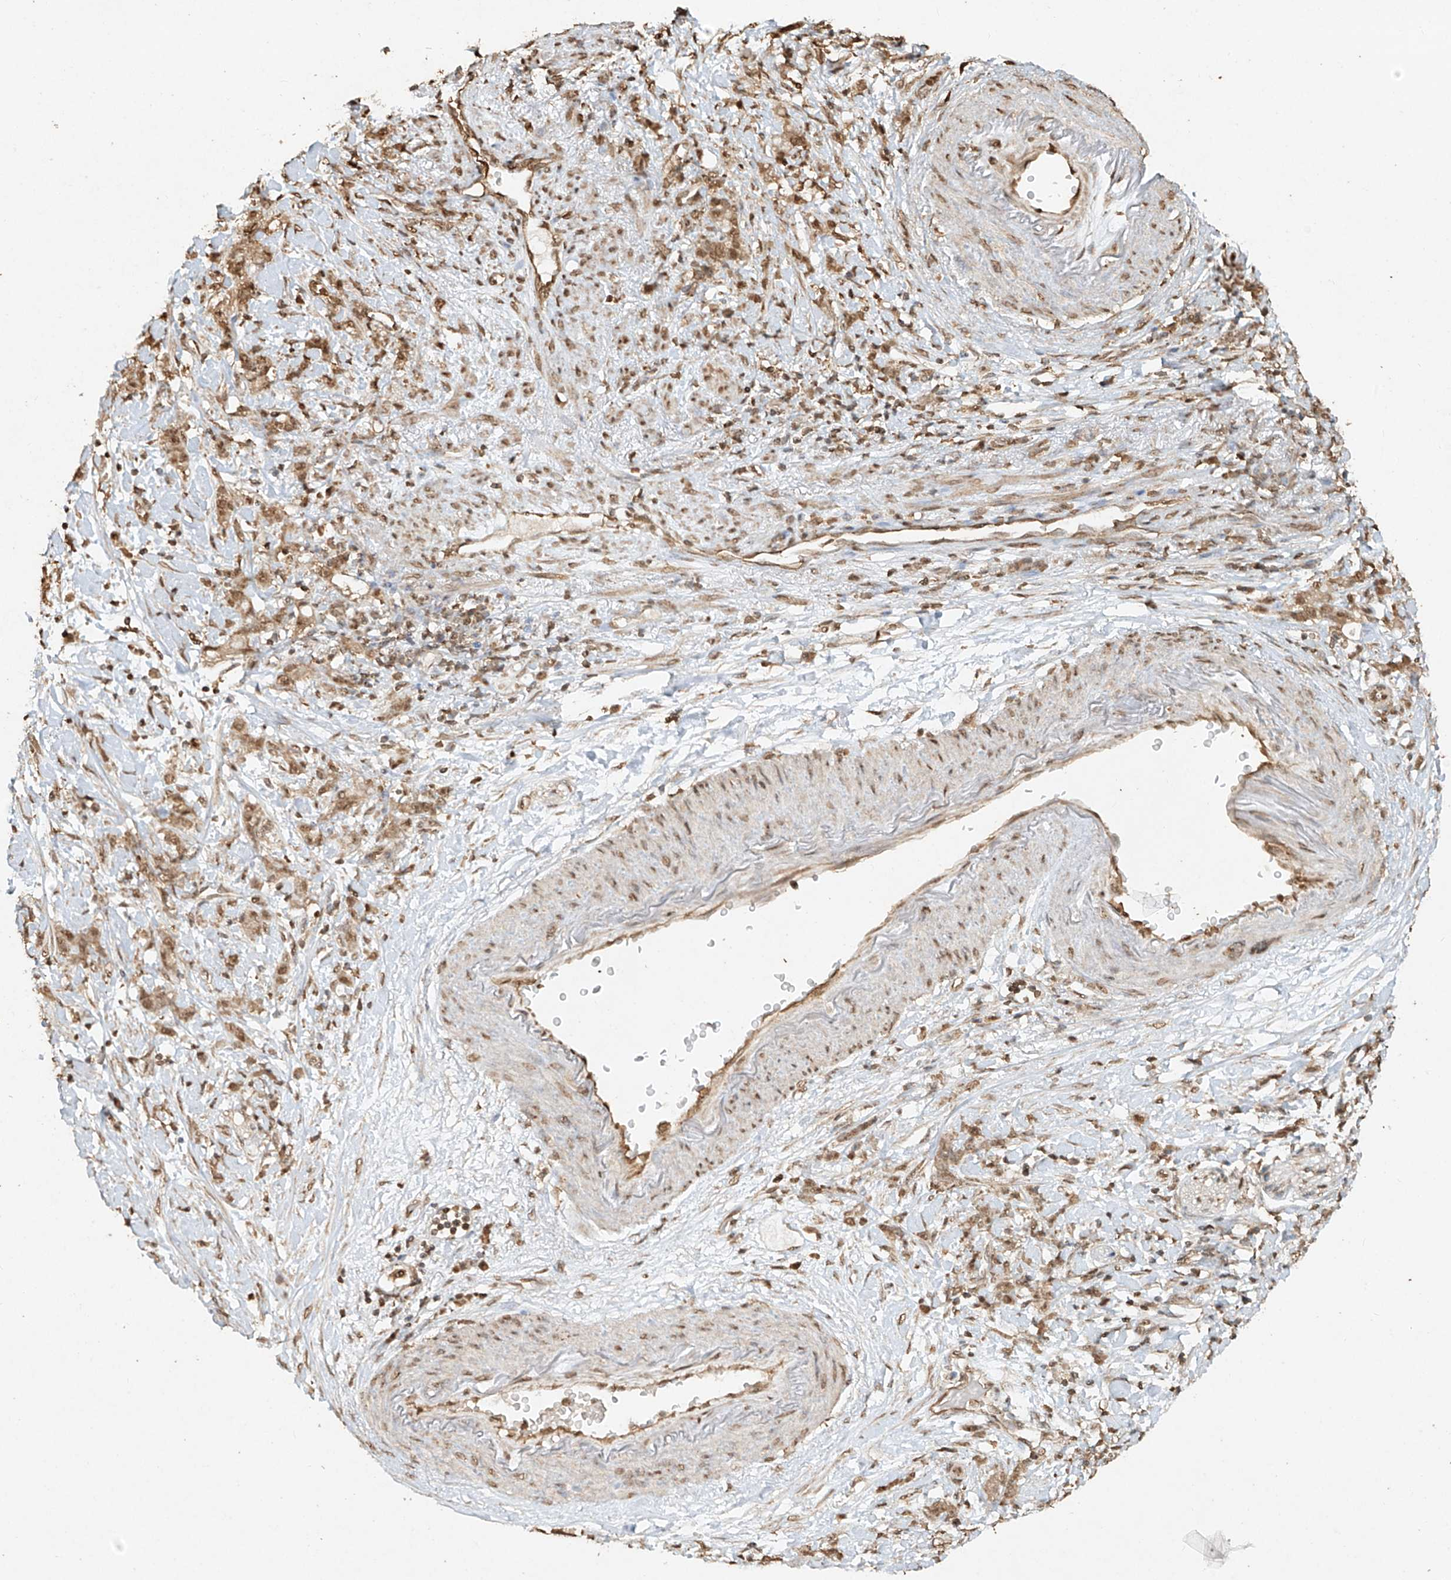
{"staining": {"intensity": "moderate", "quantity": ">75%", "location": "cytoplasmic/membranous,nuclear"}, "tissue": "stomach cancer", "cell_type": "Tumor cells", "image_type": "cancer", "snomed": [{"axis": "morphology", "description": "Adenocarcinoma, NOS"}, {"axis": "topography", "description": "Stomach, lower"}], "caption": "This is an image of immunohistochemistry (IHC) staining of stomach adenocarcinoma, which shows moderate positivity in the cytoplasmic/membranous and nuclear of tumor cells.", "gene": "TIGAR", "patient": {"sex": "male", "age": 88}}